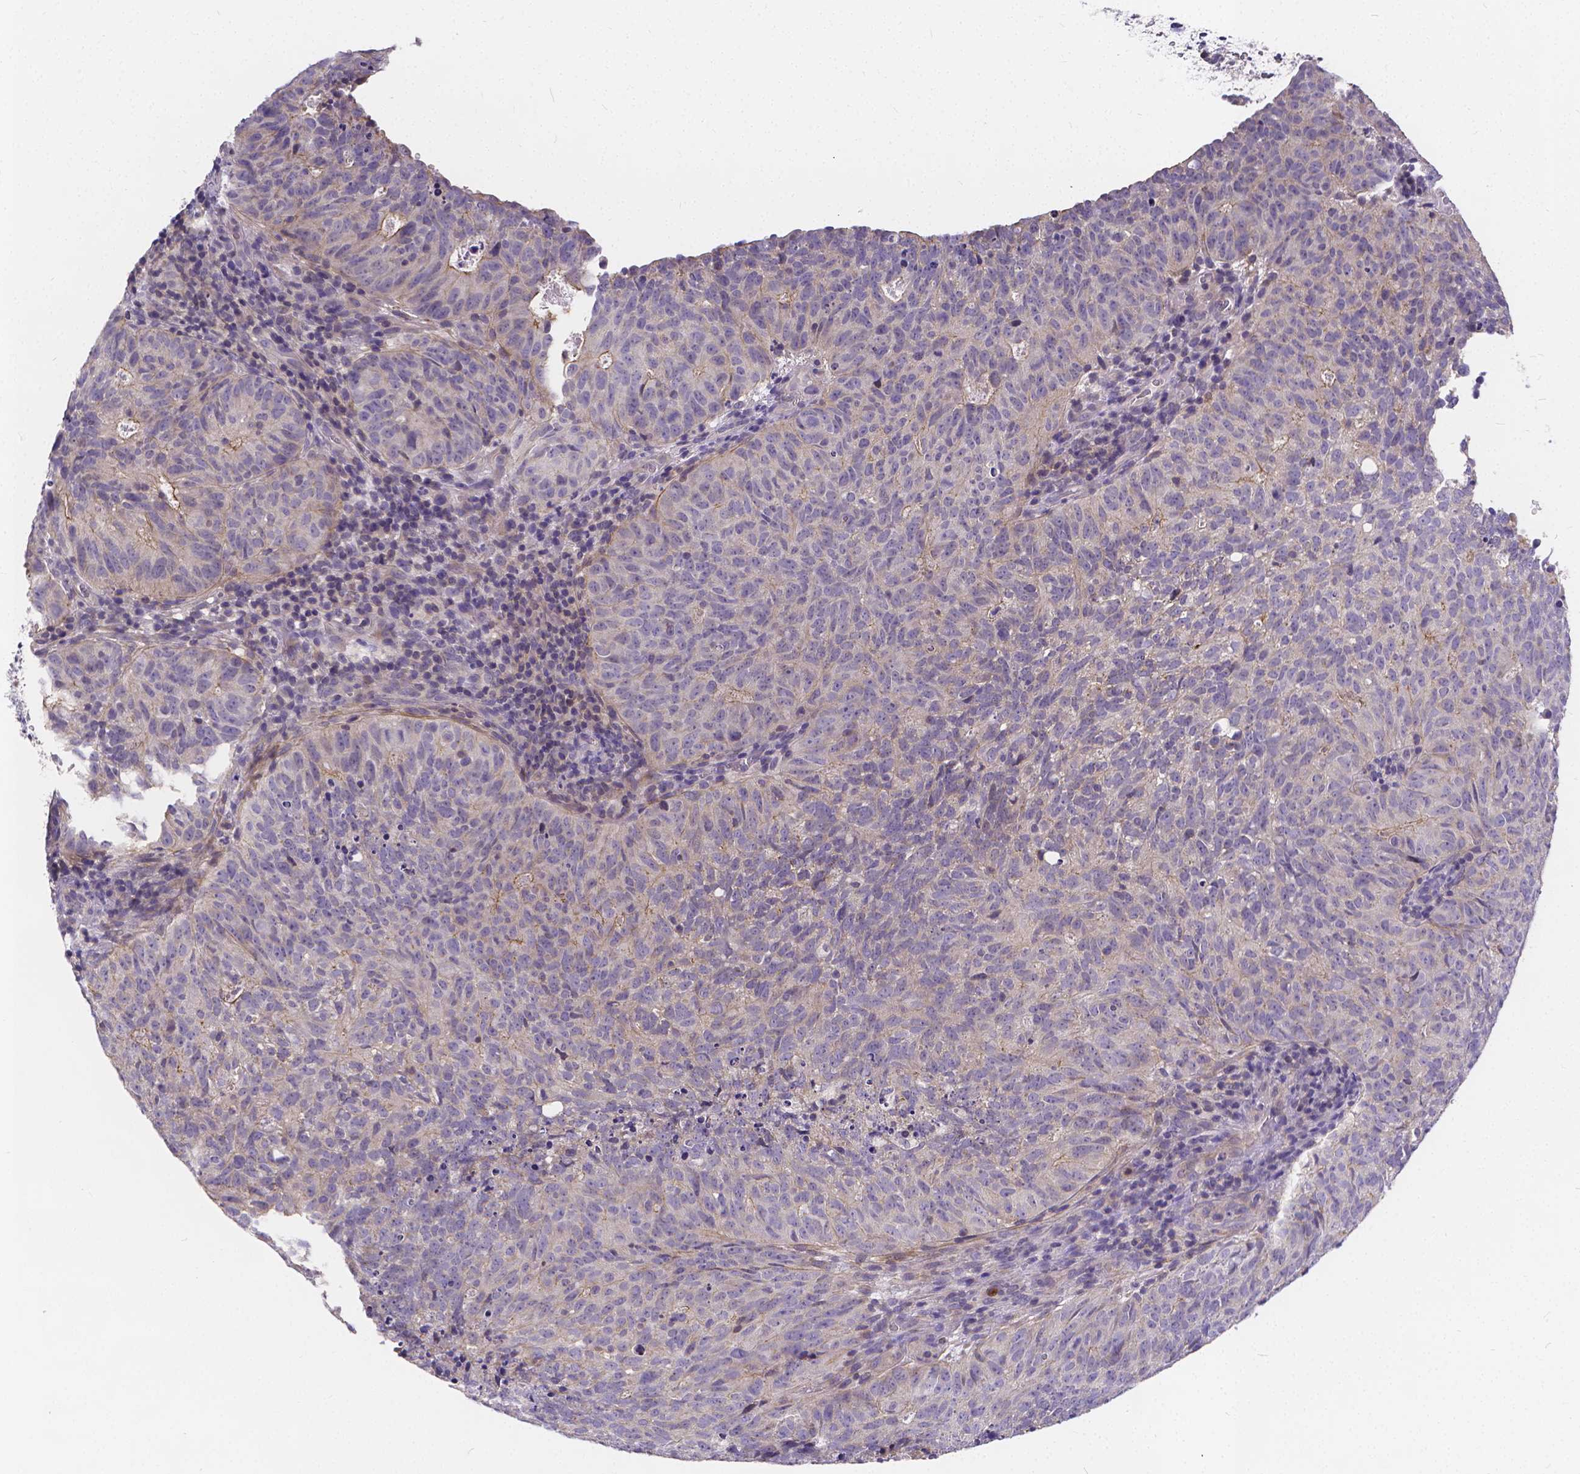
{"staining": {"intensity": "negative", "quantity": "none", "location": "none"}, "tissue": "cervical cancer", "cell_type": "Tumor cells", "image_type": "cancer", "snomed": [{"axis": "morphology", "description": "Adenocarcinoma, NOS"}, {"axis": "topography", "description": "Cervix"}], "caption": "Immunohistochemistry image of neoplastic tissue: human cervical adenocarcinoma stained with DAB shows no significant protein expression in tumor cells. (DAB IHC with hematoxylin counter stain).", "gene": "GLRB", "patient": {"sex": "female", "age": 38}}